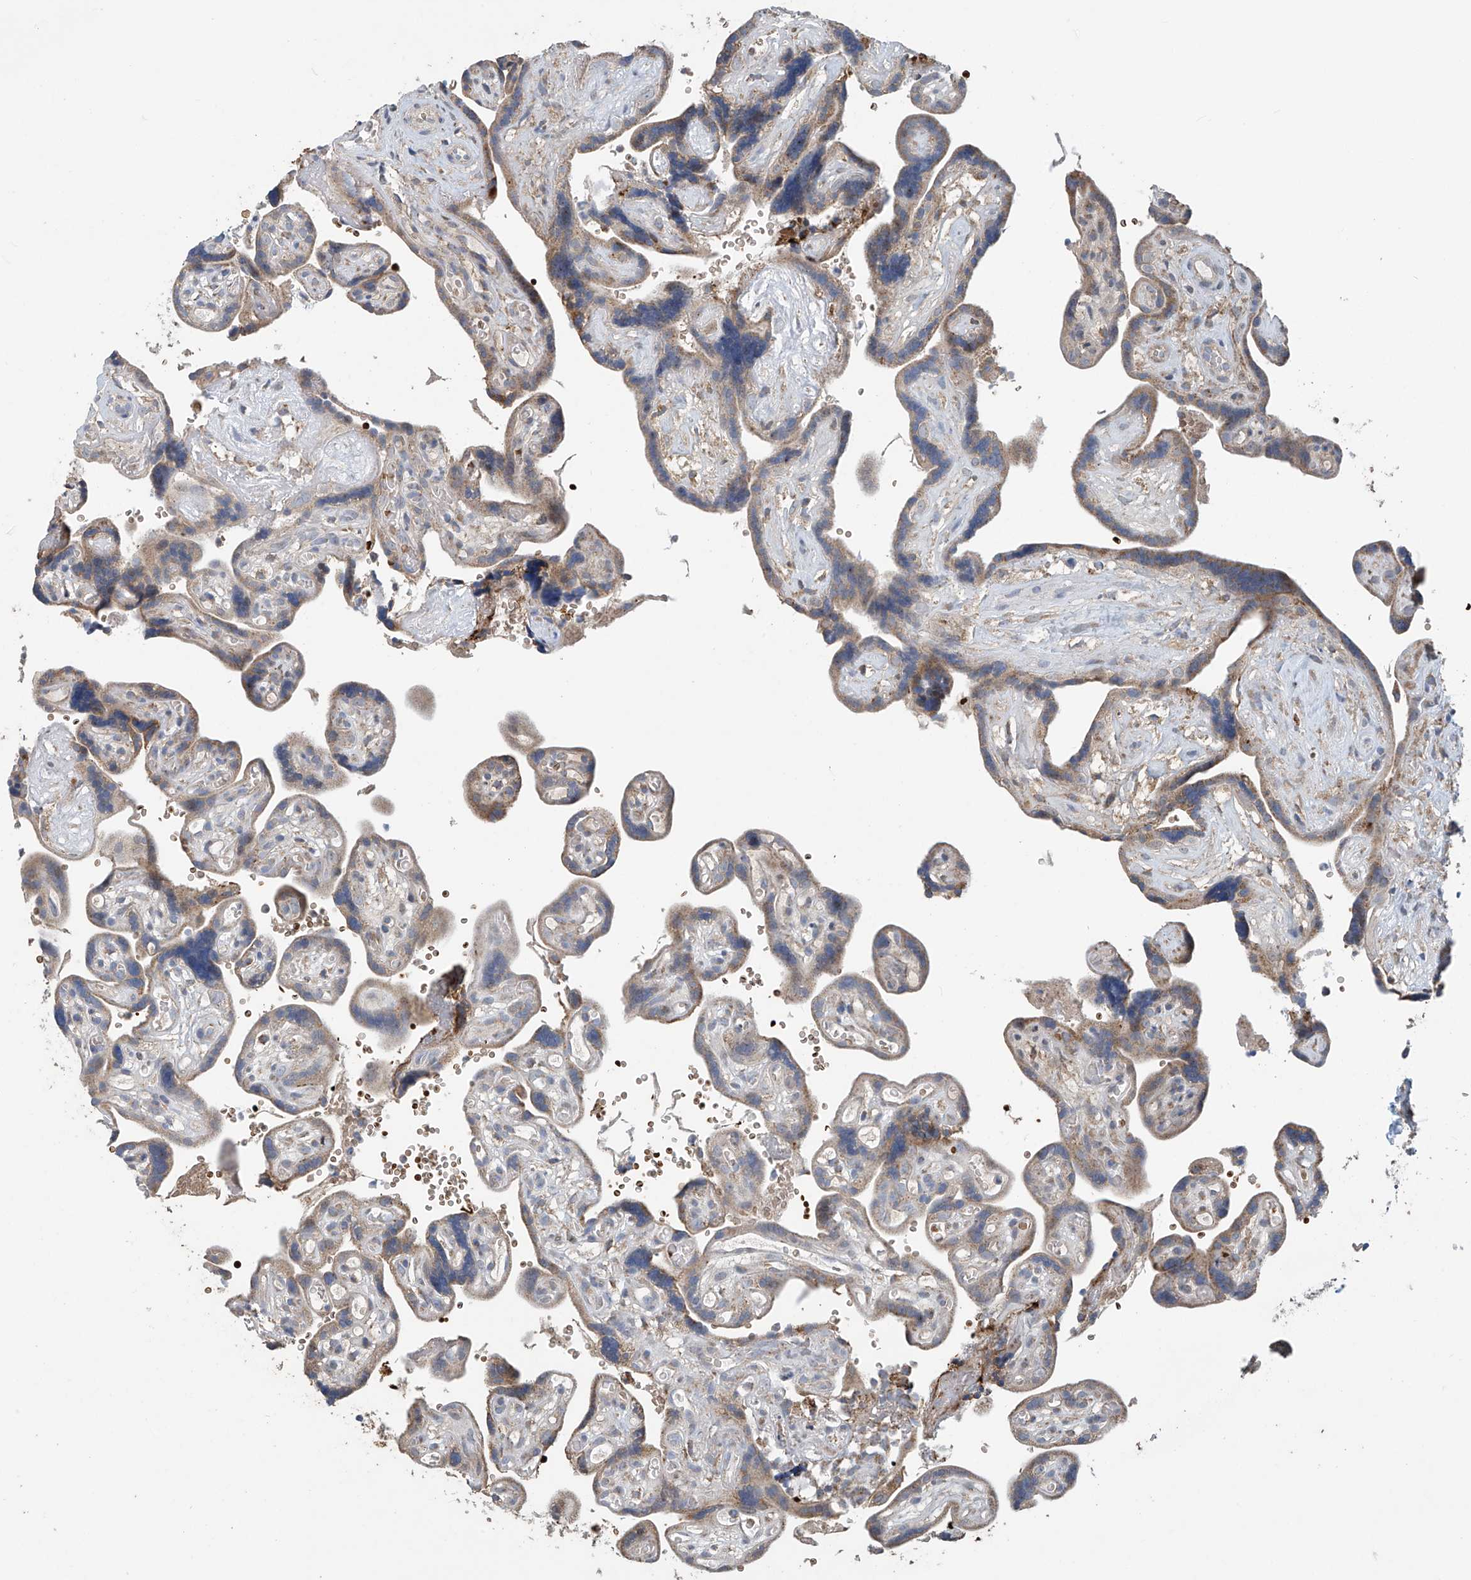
{"staining": {"intensity": "weak", "quantity": ">75%", "location": "cytoplasmic/membranous"}, "tissue": "placenta", "cell_type": "Decidual cells", "image_type": "normal", "snomed": [{"axis": "morphology", "description": "Normal tissue, NOS"}, {"axis": "topography", "description": "Placenta"}], "caption": "Brown immunohistochemical staining in normal human placenta exhibits weak cytoplasmic/membranous staining in about >75% of decidual cells.", "gene": "COMMD1", "patient": {"sex": "female", "age": 30}}